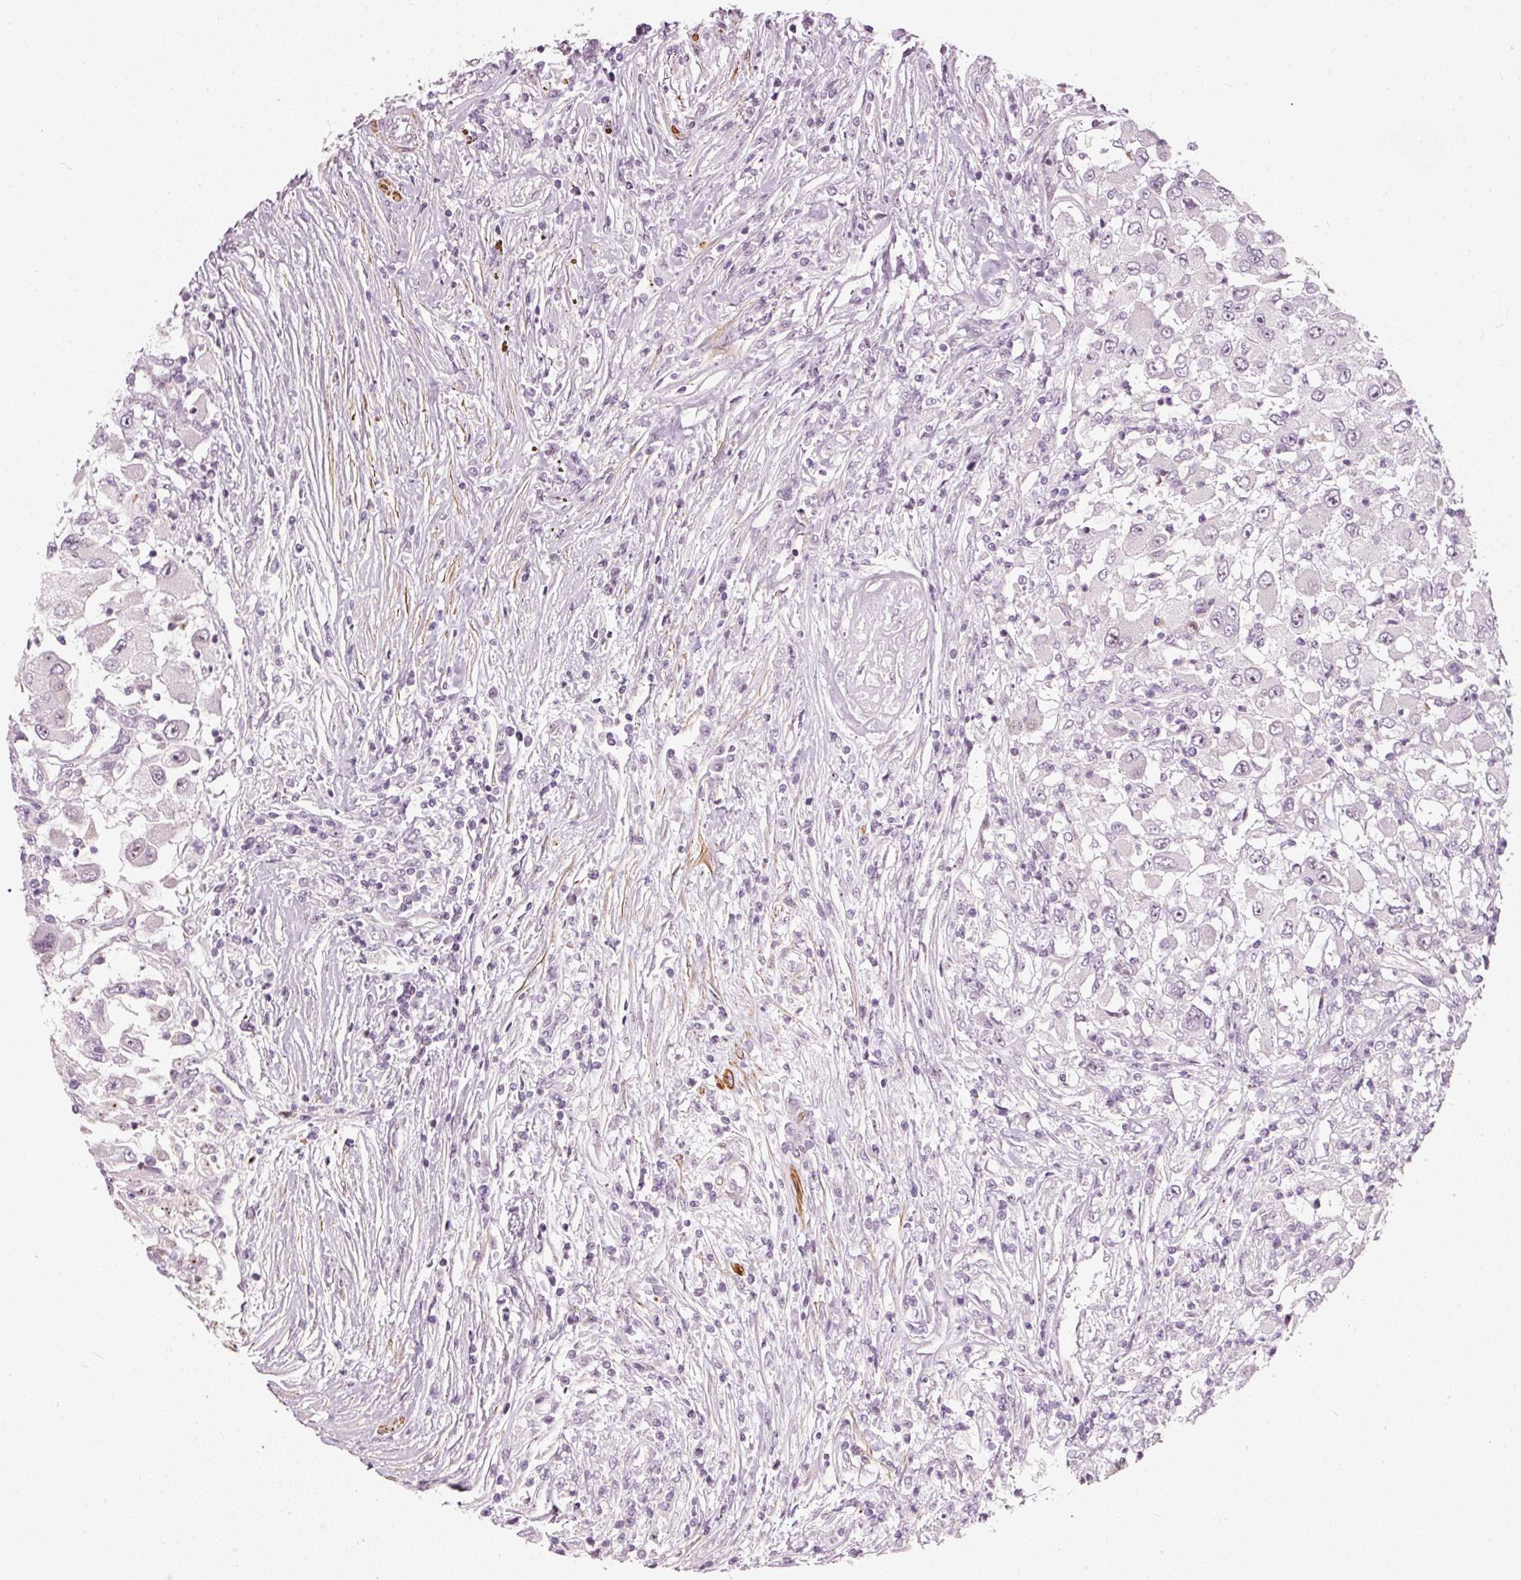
{"staining": {"intensity": "negative", "quantity": "none", "location": "none"}, "tissue": "renal cancer", "cell_type": "Tumor cells", "image_type": "cancer", "snomed": [{"axis": "morphology", "description": "Adenocarcinoma, NOS"}, {"axis": "topography", "description": "Kidney"}], "caption": "This is an immunohistochemistry (IHC) micrograph of renal cancer. There is no expression in tumor cells.", "gene": "MXRA8", "patient": {"sex": "female", "age": 67}}